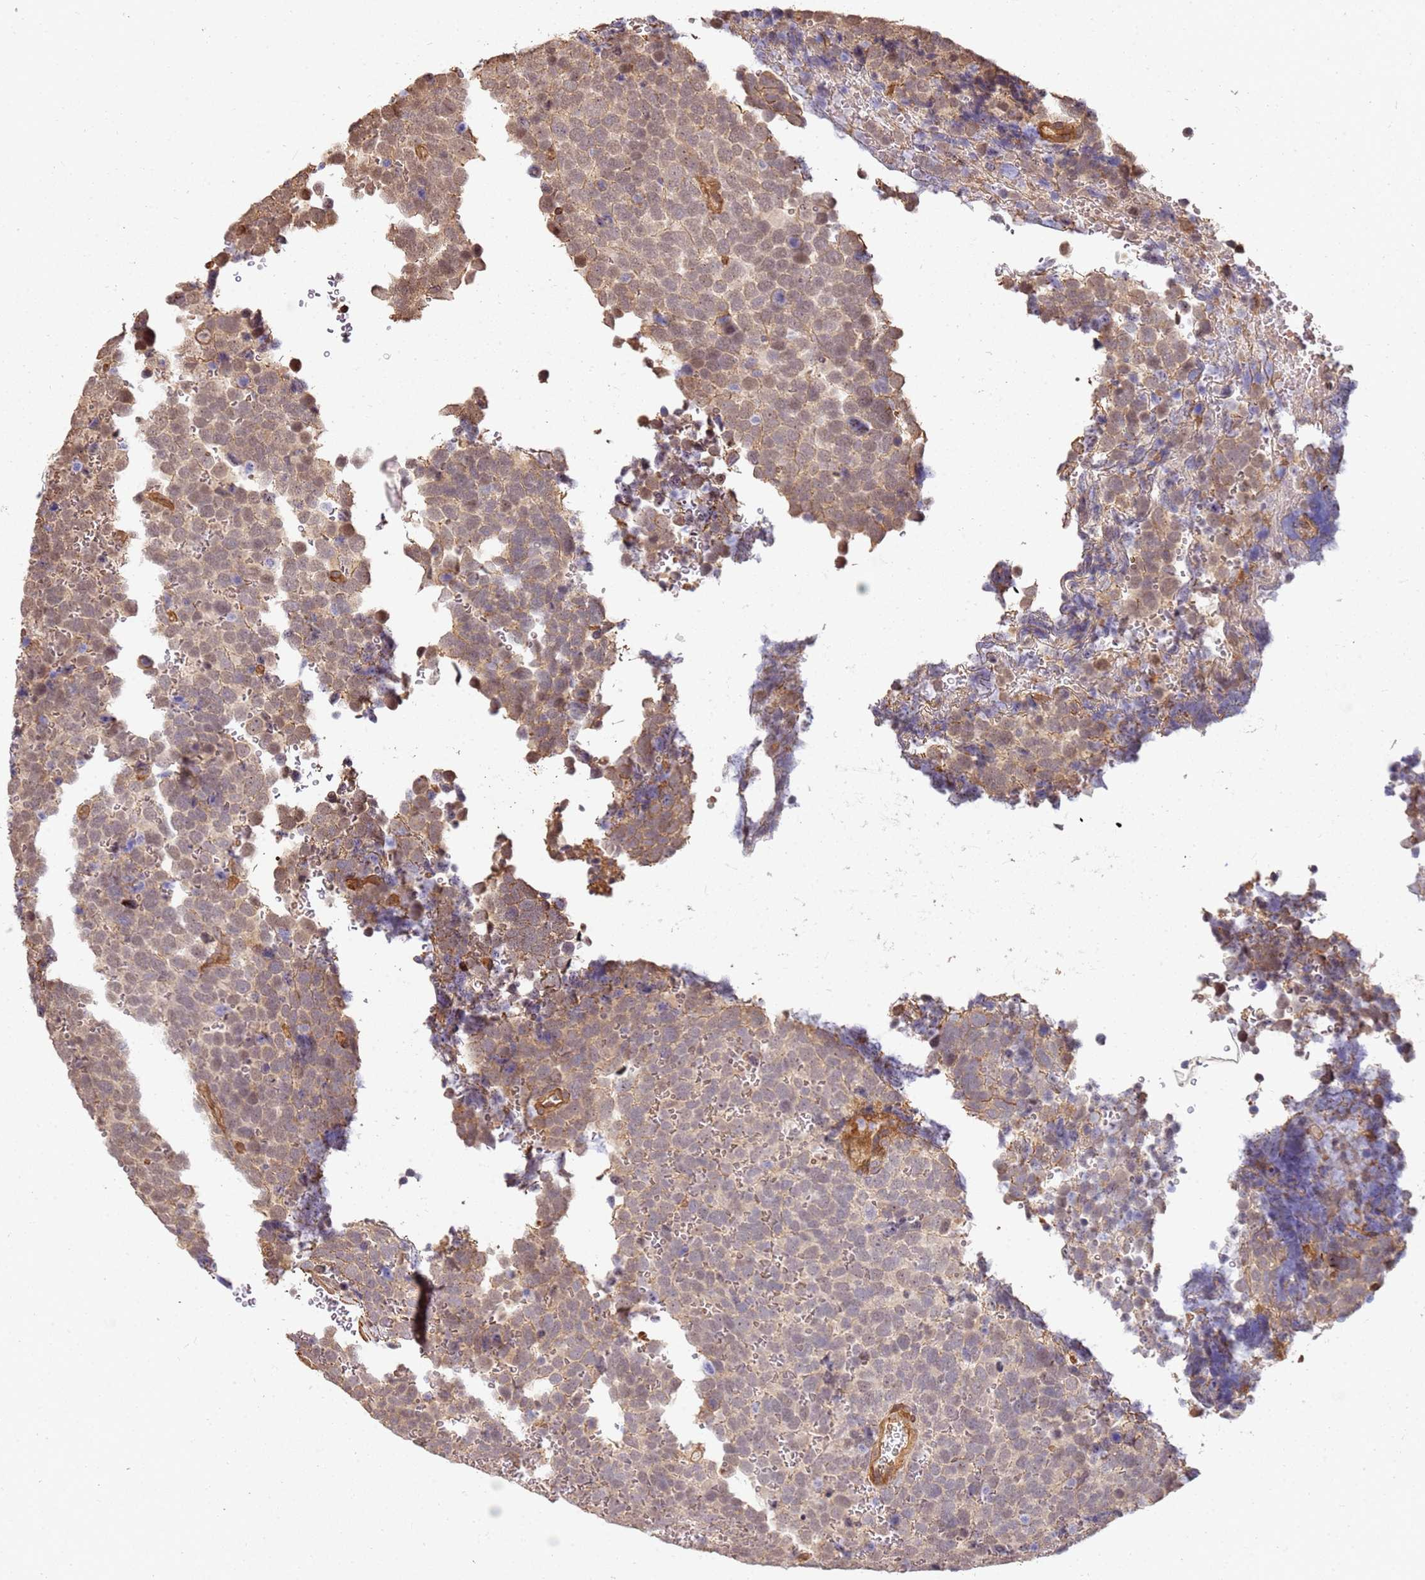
{"staining": {"intensity": "weak", "quantity": ">75%", "location": "cytoplasmic/membranous,nuclear"}, "tissue": "urothelial cancer", "cell_type": "Tumor cells", "image_type": "cancer", "snomed": [{"axis": "morphology", "description": "Urothelial carcinoma, High grade"}, {"axis": "topography", "description": "Urinary bladder"}], "caption": "This histopathology image shows IHC staining of urothelial cancer, with low weak cytoplasmic/membranous and nuclear positivity in approximately >75% of tumor cells.", "gene": "ST18", "patient": {"sex": "female", "age": 82}}